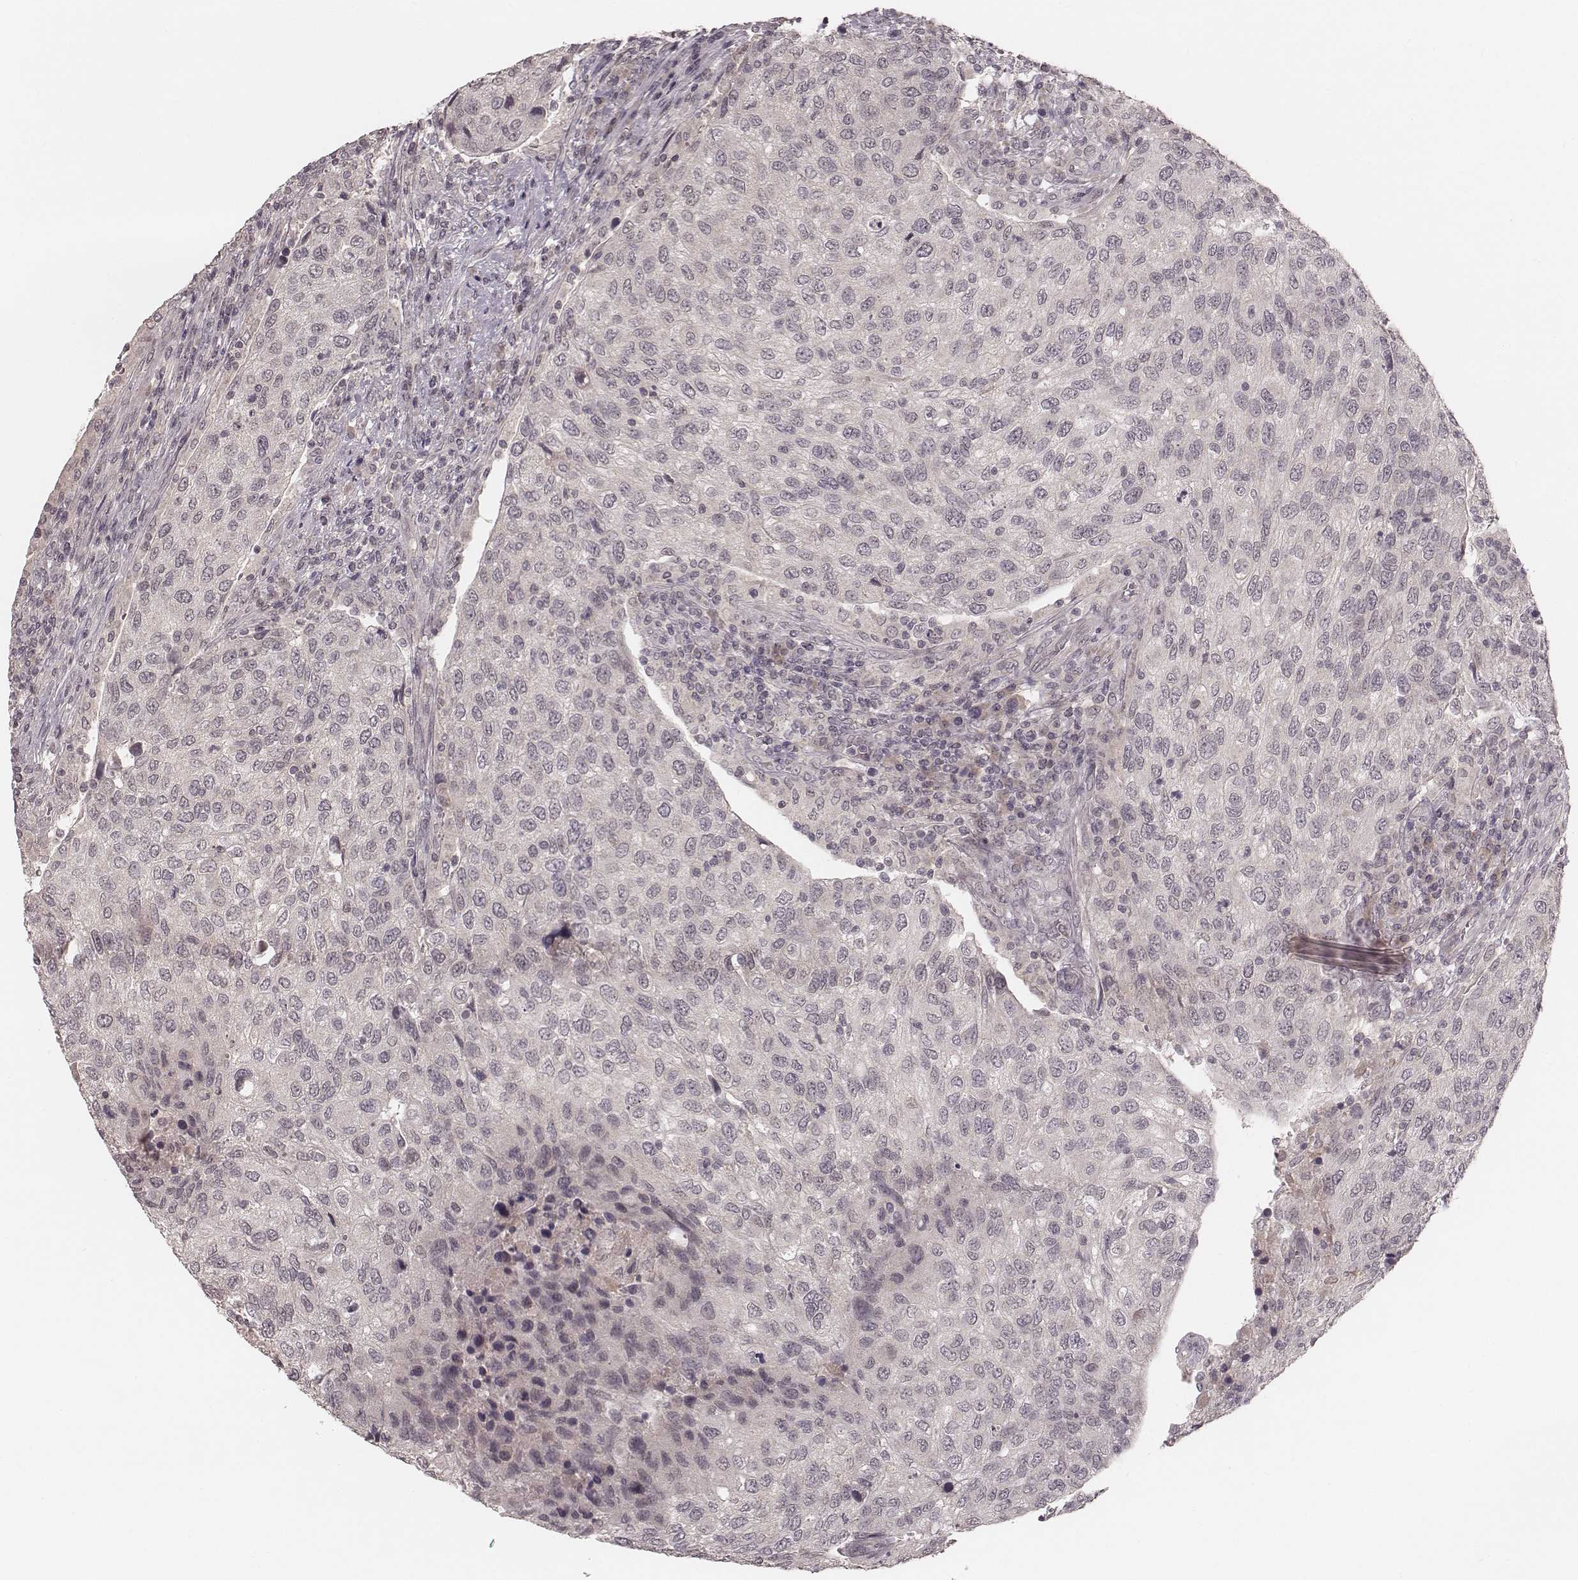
{"staining": {"intensity": "negative", "quantity": "none", "location": "none"}, "tissue": "urothelial cancer", "cell_type": "Tumor cells", "image_type": "cancer", "snomed": [{"axis": "morphology", "description": "Urothelial carcinoma, High grade"}, {"axis": "topography", "description": "Urinary bladder"}], "caption": "This micrograph is of high-grade urothelial carcinoma stained with immunohistochemistry to label a protein in brown with the nuclei are counter-stained blue. There is no staining in tumor cells. The staining was performed using DAB (3,3'-diaminobenzidine) to visualize the protein expression in brown, while the nuclei were stained in blue with hematoxylin (Magnification: 20x).", "gene": "LY6K", "patient": {"sex": "female", "age": 78}}